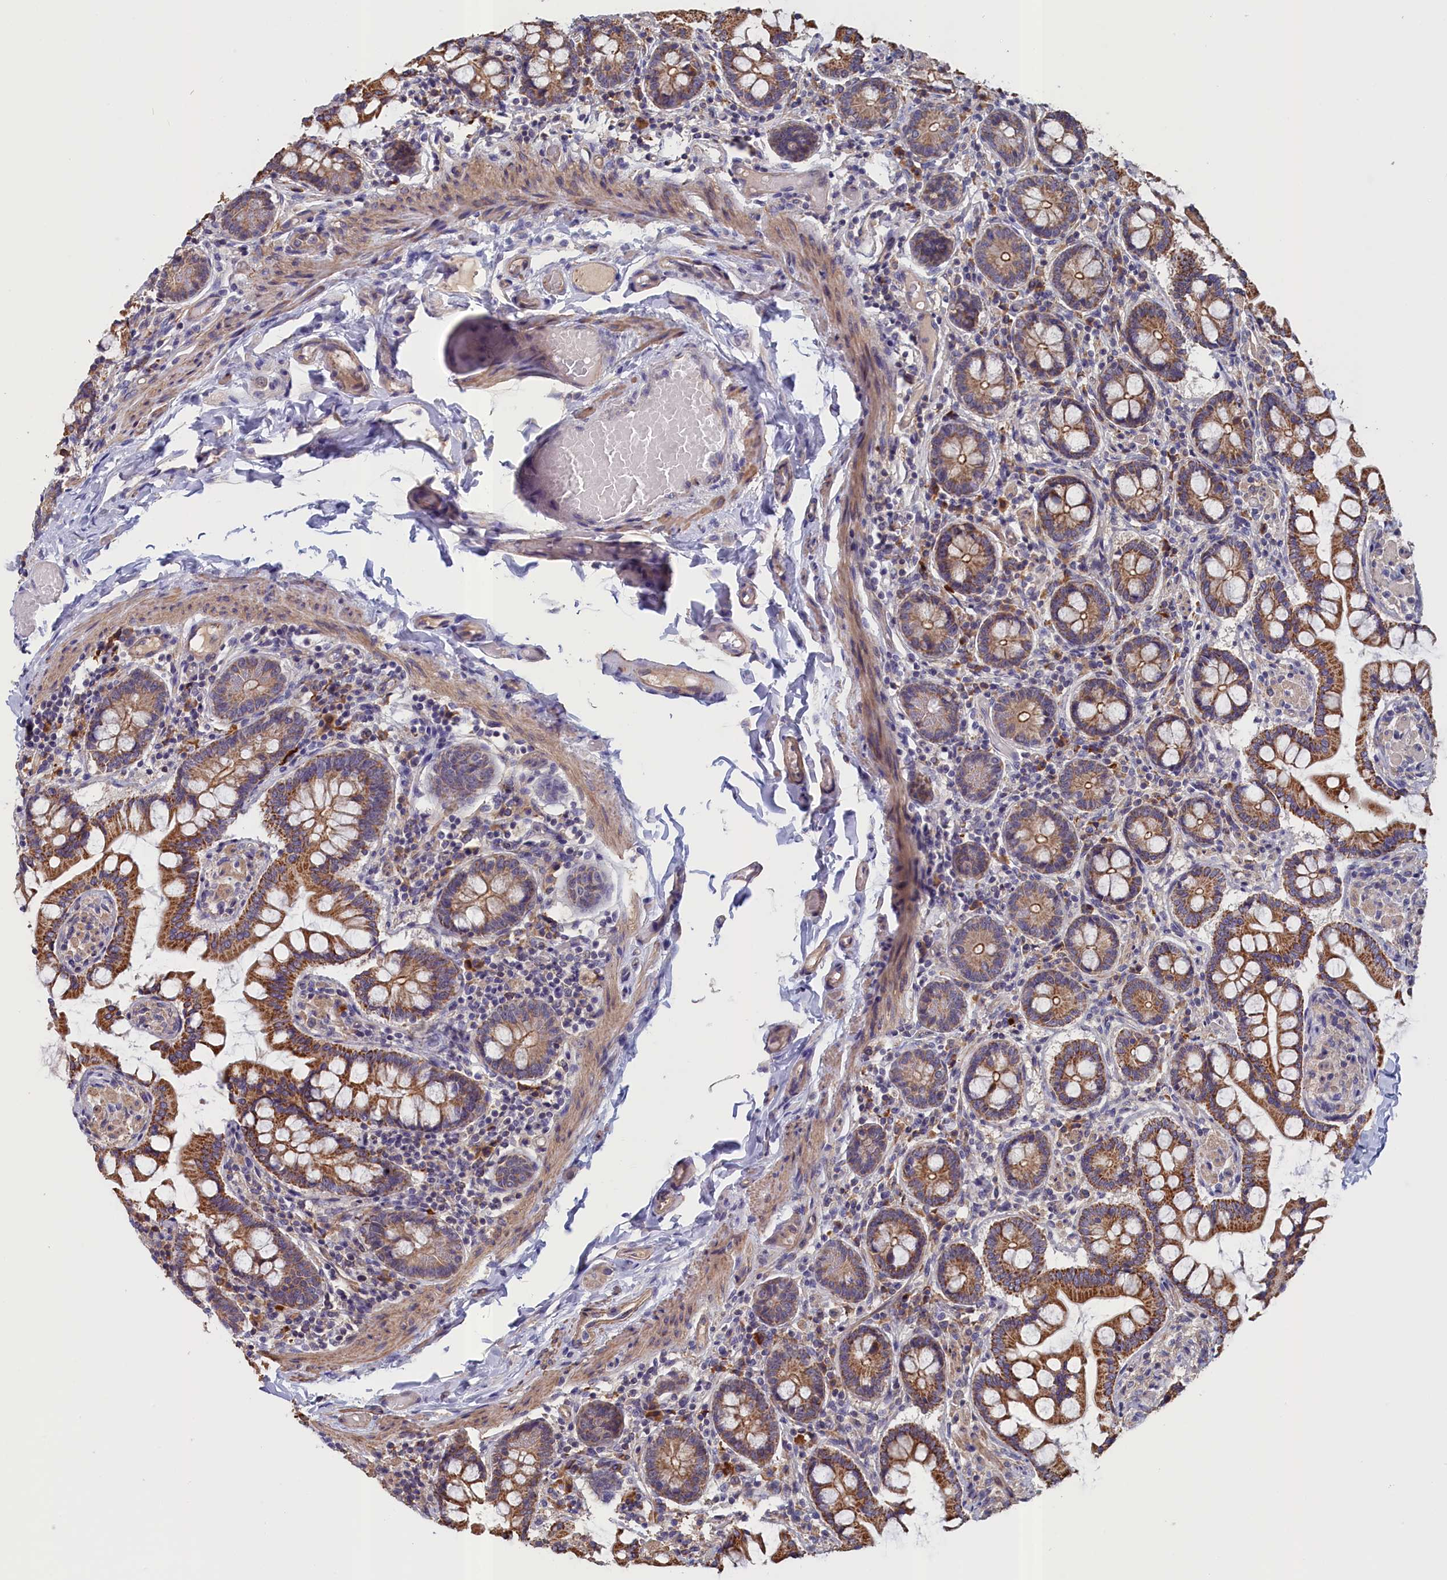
{"staining": {"intensity": "moderate", "quantity": ">75%", "location": "cytoplasmic/membranous"}, "tissue": "small intestine", "cell_type": "Glandular cells", "image_type": "normal", "snomed": [{"axis": "morphology", "description": "Normal tissue, NOS"}, {"axis": "topography", "description": "Small intestine"}], "caption": "Immunohistochemistry (IHC) (DAB) staining of benign small intestine shows moderate cytoplasmic/membranous protein expression in about >75% of glandular cells. The staining was performed using DAB to visualize the protein expression in brown, while the nuclei were stained in blue with hematoxylin (Magnification: 20x).", "gene": "ANKRD2", "patient": {"sex": "male", "age": 41}}